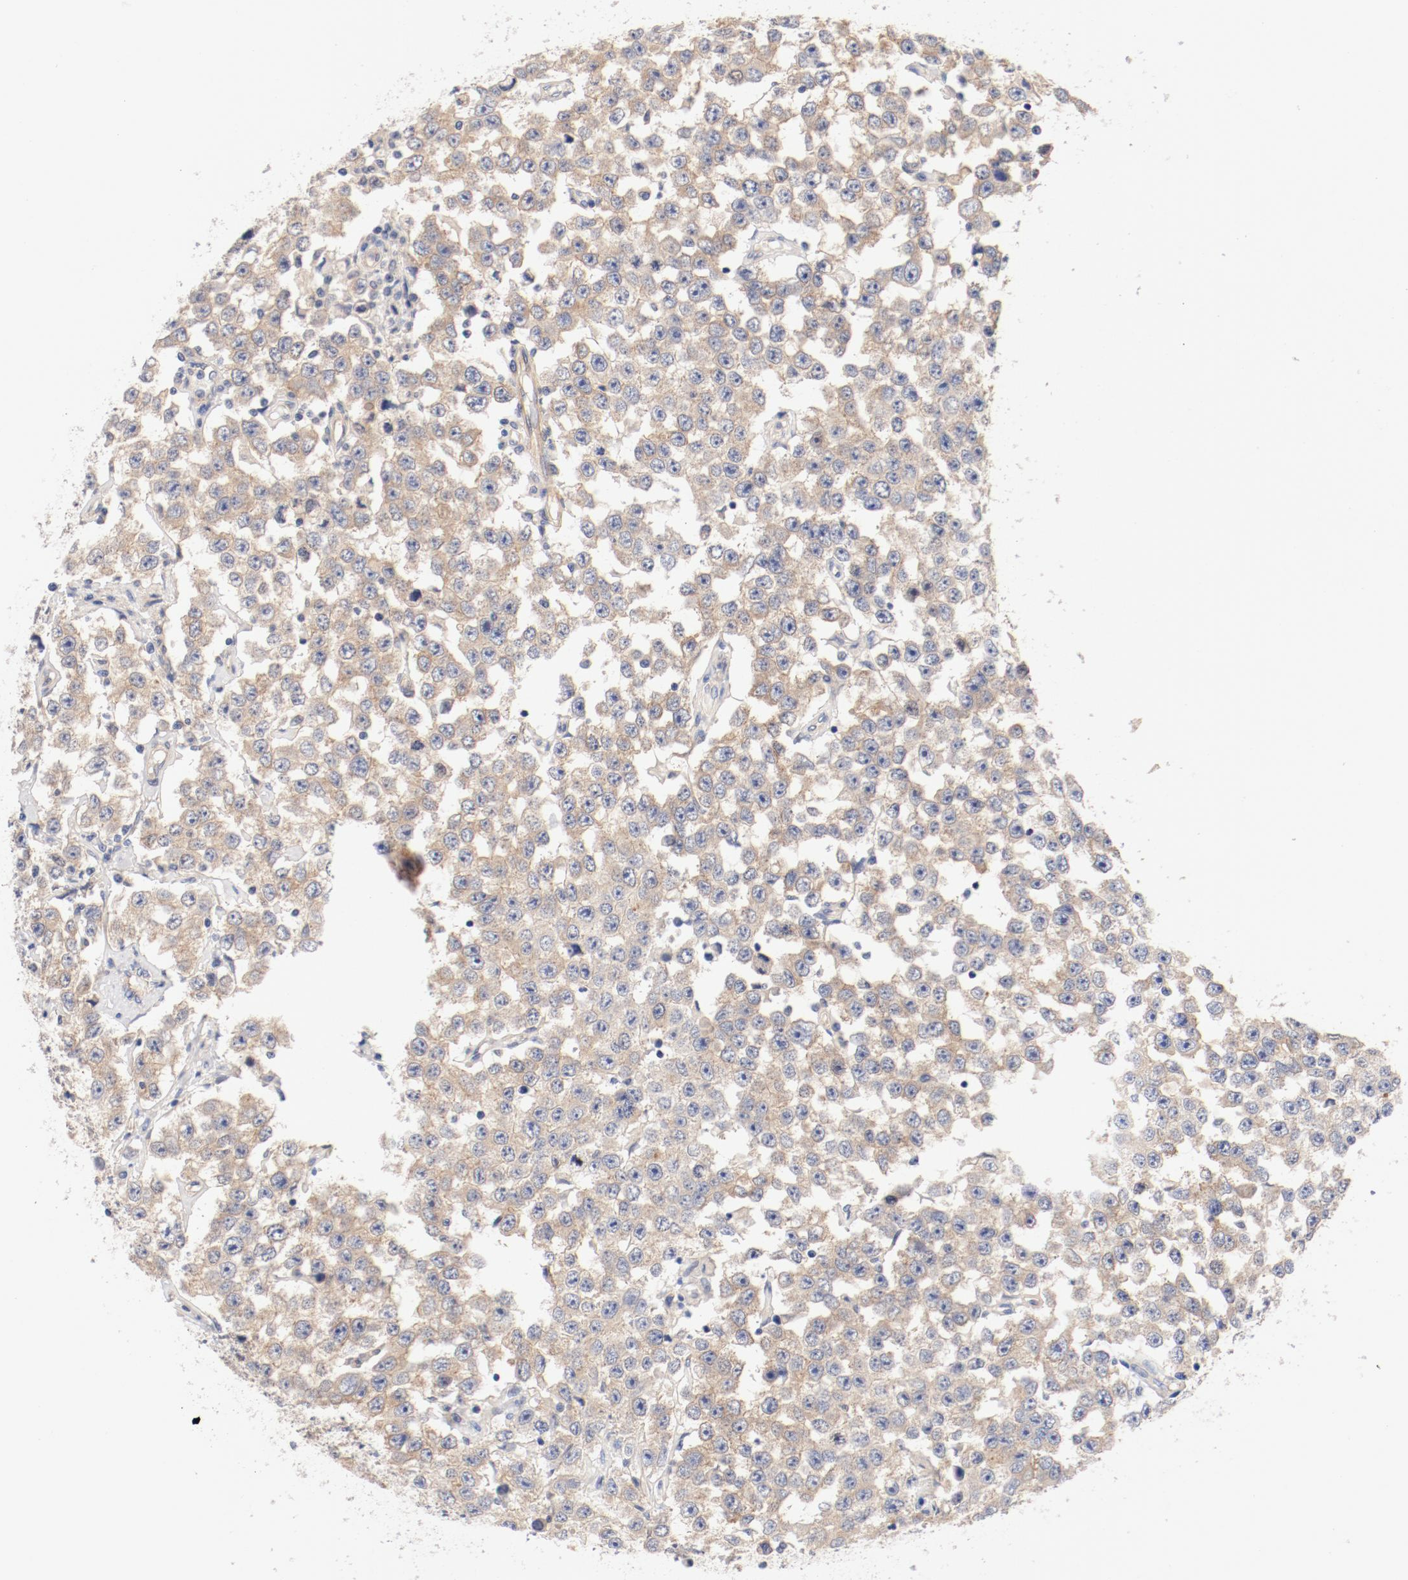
{"staining": {"intensity": "weak", "quantity": "25%-75%", "location": "cytoplasmic/membranous"}, "tissue": "testis cancer", "cell_type": "Tumor cells", "image_type": "cancer", "snomed": [{"axis": "morphology", "description": "Seminoma, NOS"}, {"axis": "topography", "description": "Testis"}], "caption": "IHC micrograph of human testis cancer stained for a protein (brown), which reveals low levels of weak cytoplasmic/membranous staining in approximately 25%-75% of tumor cells.", "gene": "DYNC1H1", "patient": {"sex": "male", "age": 52}}